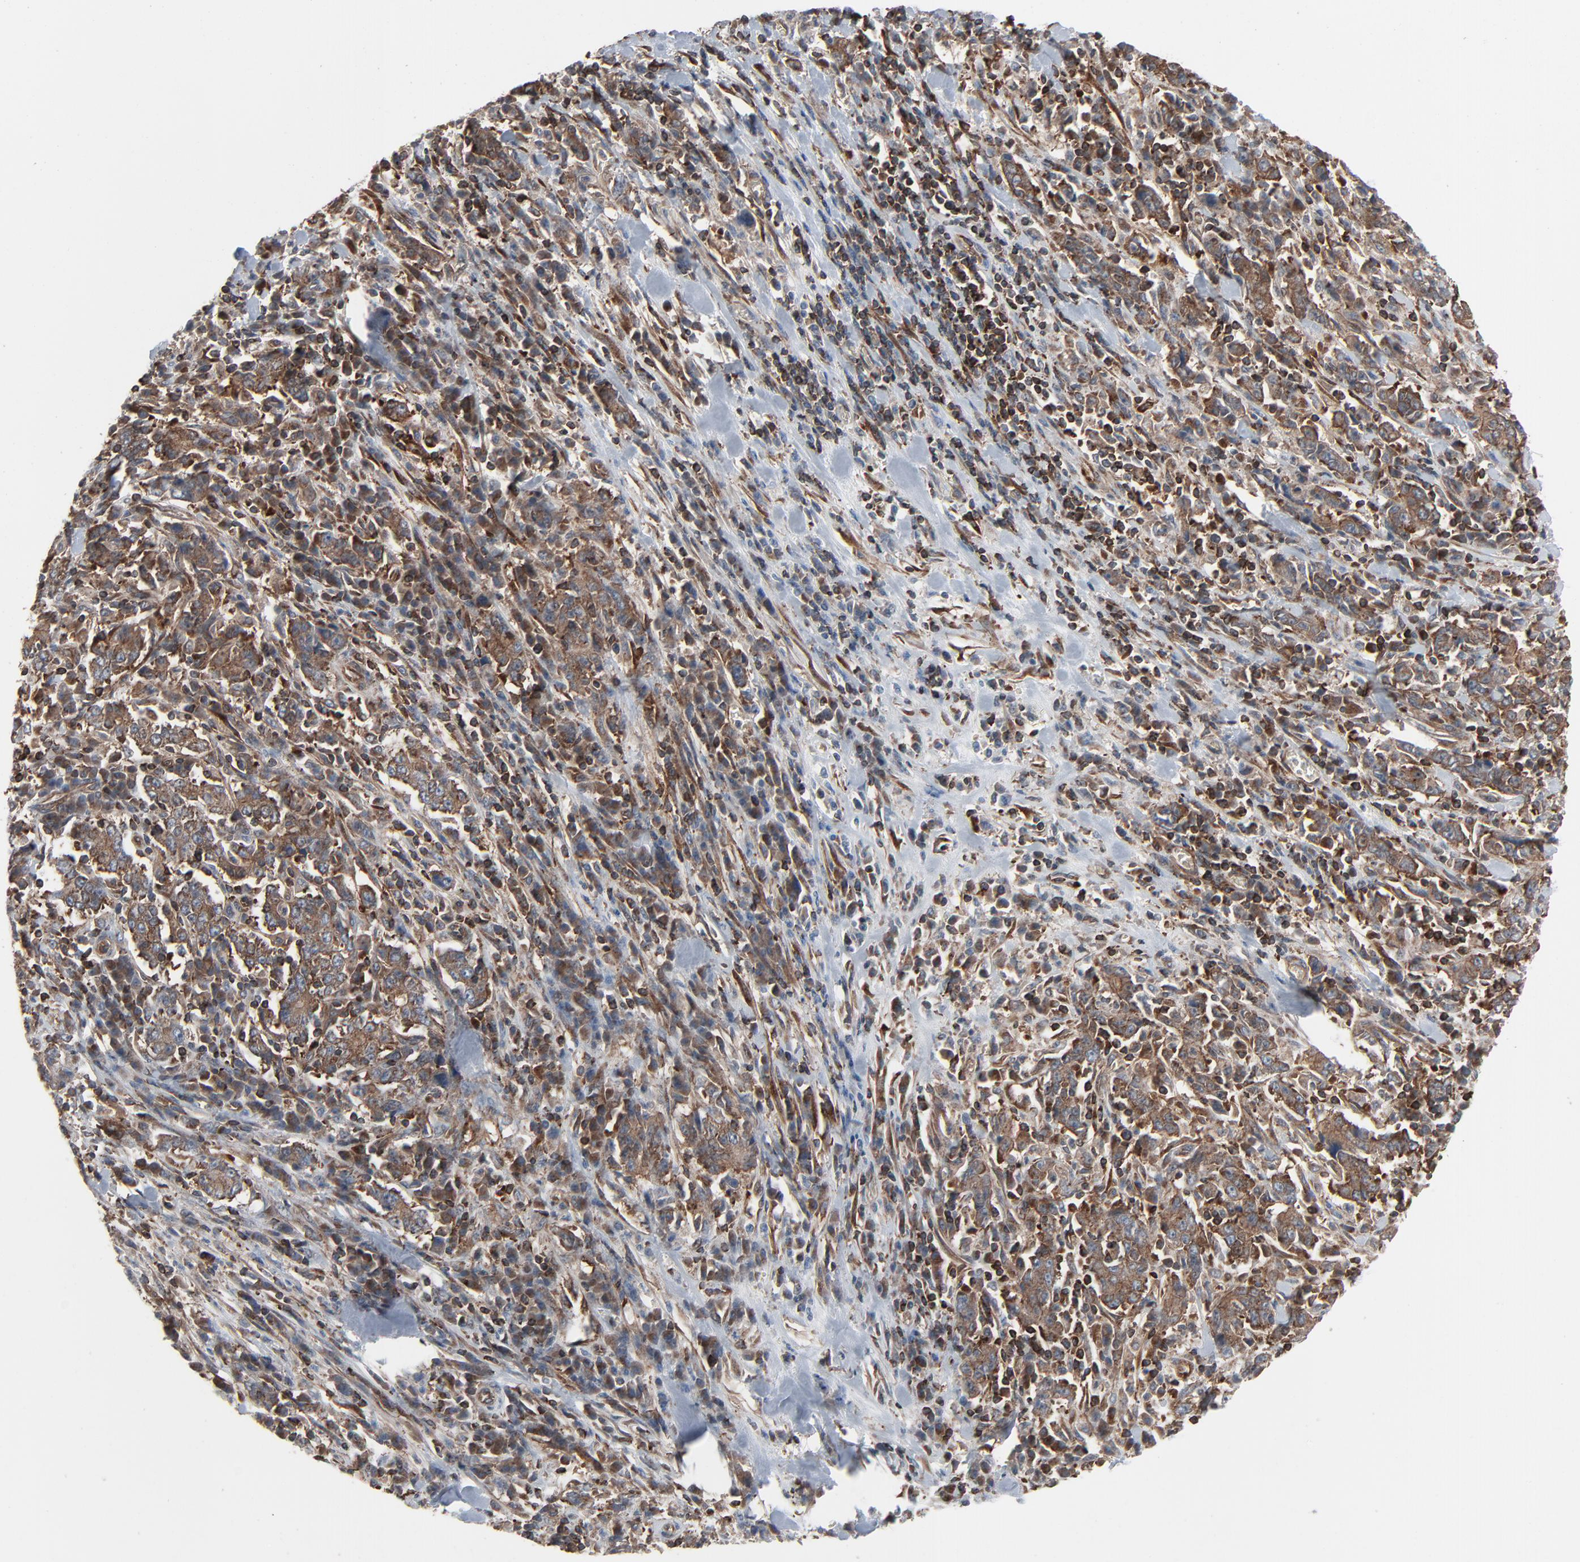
{"staining": {"intensity": "moderate", "quantity": ">75%", "location": "cytoplasmic/membranous"}, "tissue": "stomach cancer", "cell_type": "Tumor cells", "image_type": "cancer", "snomed": [{"axis": "morphology", "description": "Normal tissue, NOS"}, {"axis": "morphology", "description": "Adenocarcinoma, NOS"}, {"axis": "topography", "description": "Stomach, upper"}, {"axis": "topography", "description": "Stomach"}], "caption": "A micrograph of stomach cancer (adenocarcinoma) stained for a protein demonstrates moderate cytoplasmic/membranous brown staining in tumor cells. The staining was performed using DAB to visualize the protein expression in brown, while the nuclei were stained in blue with hematoxylin (Magnification: 20x).", "gene": "OPTN", "patient": {"sex": "male", "age": 59}}